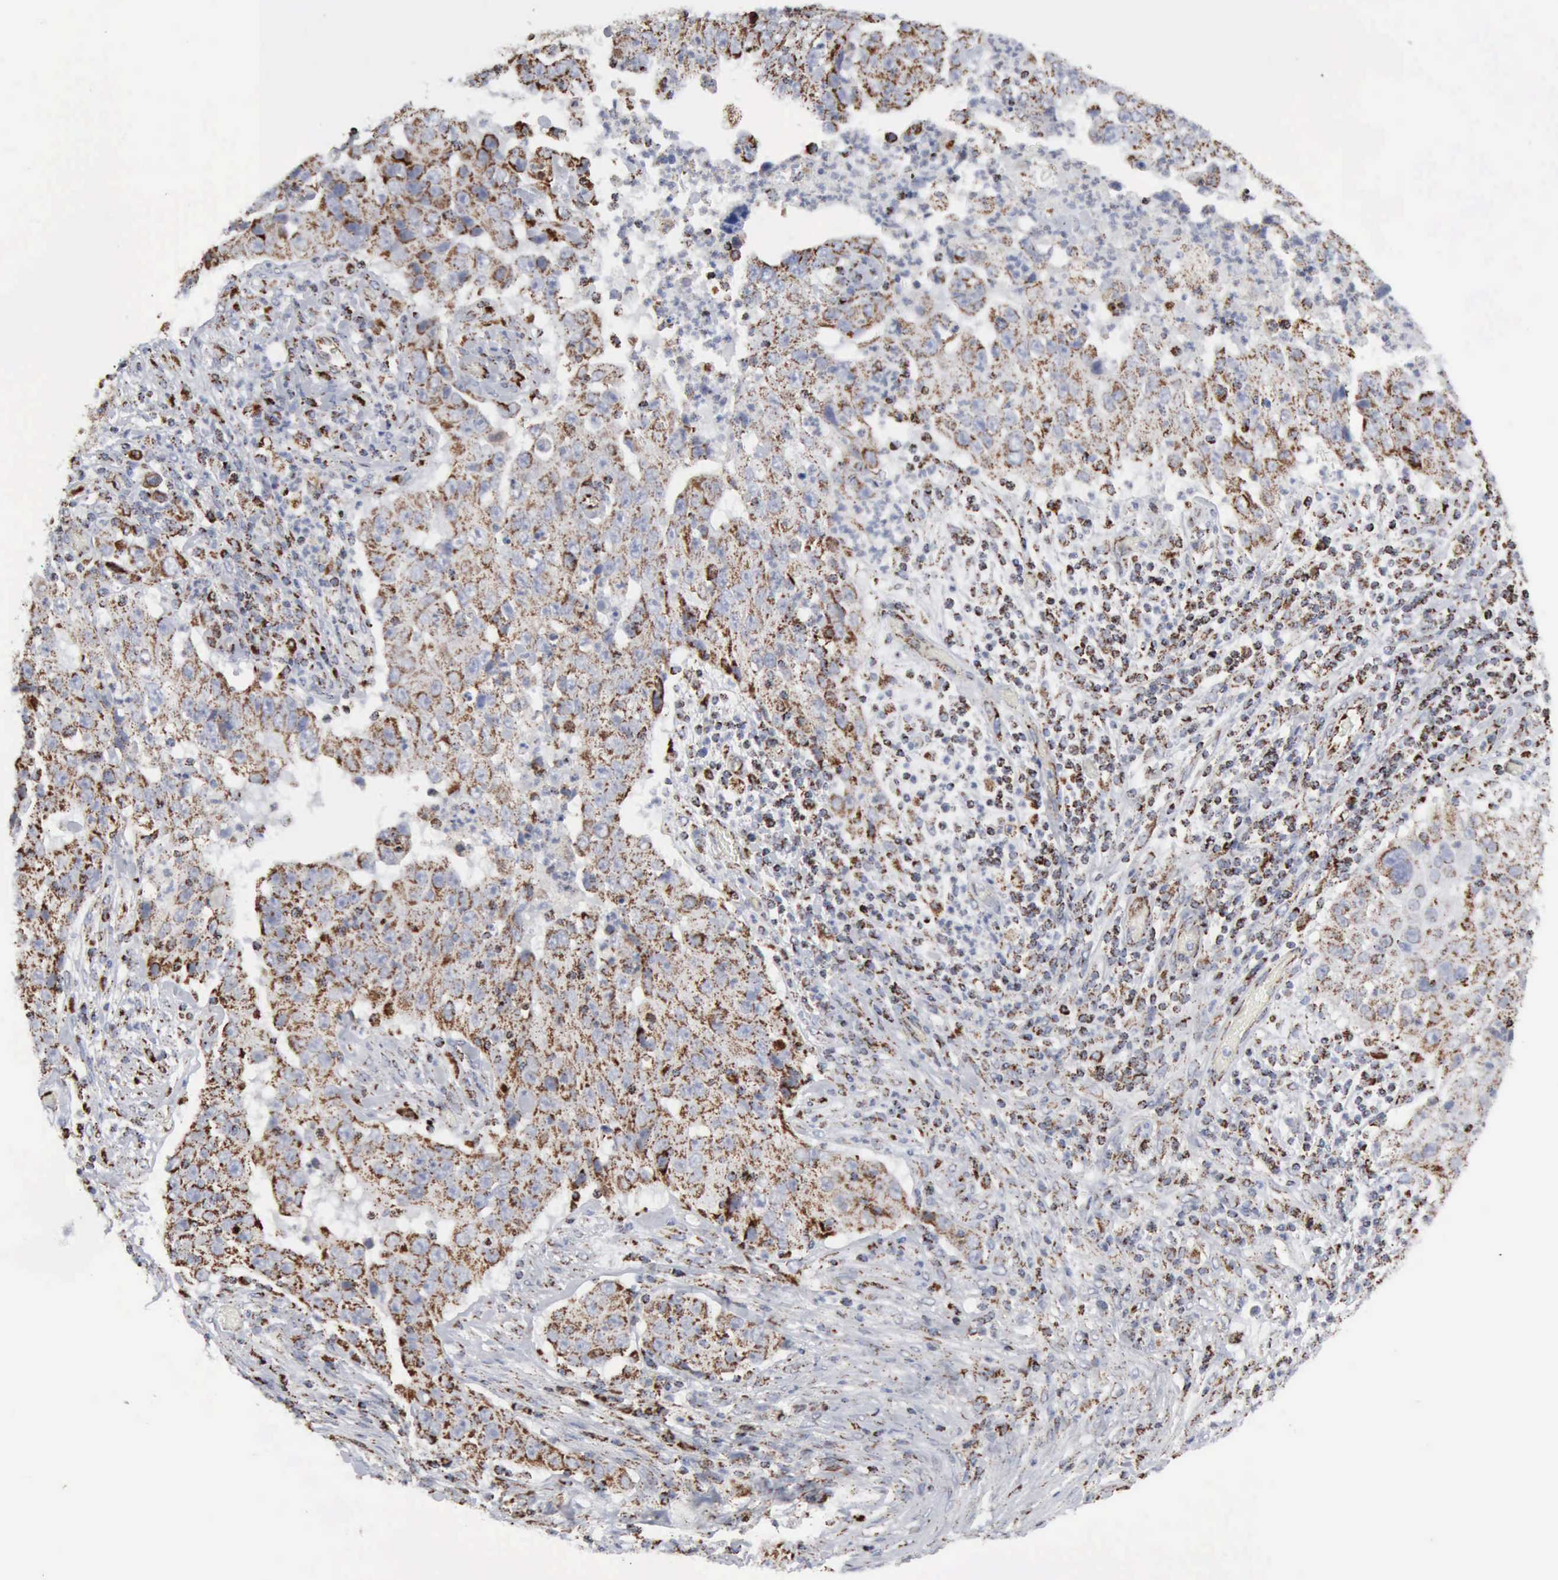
{"staining": {"intensity": "moderate", "quantity": ">75%", "location": "cytoplasmic/membranous"}, "tissue": "lung cancer", "cell_type": "Tumor cells", "image_type": "cancer", "snomed": [{"axis": "morphology", "description": "Squamous cell carcinoma, NOS"}, {"axis": "topography", "description": "Lung"}], "caption": "Squamous cell carcinoma (lung) stained for a protein (brown) exhibits moderate cytoplasmic/membranous positive expression in about >75% of tumor cells.", "gene": "ACO2", "patient": {"sex": "male", "age": 64}}